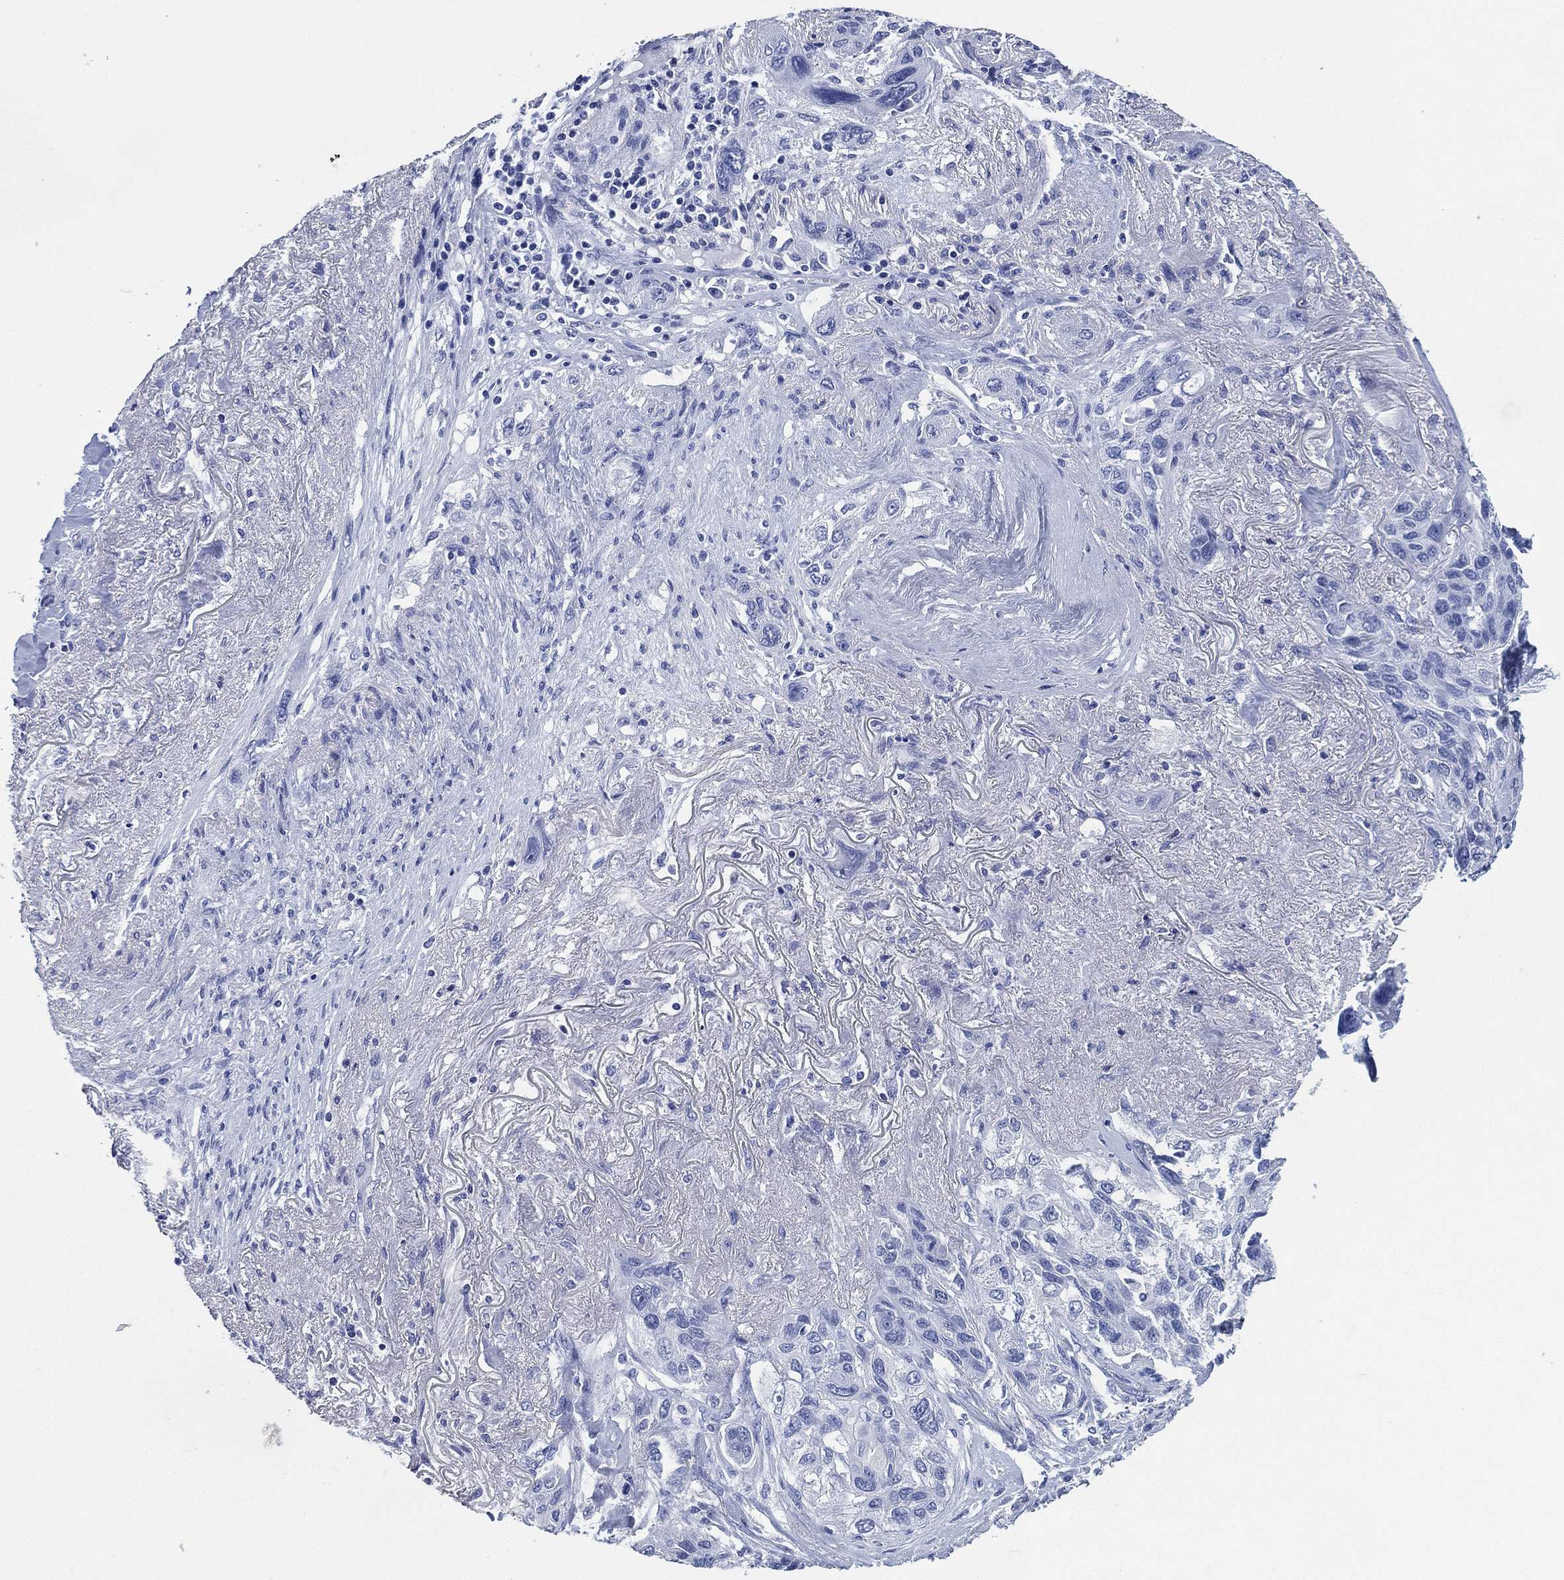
{"staining": {"intensity": "negative", "quantity": "none", "location": "none"}, "tissue": "lung cancer", "cell_type": "Tumor cells", "image_type": "cancer", "snomed": [{"axis": "morphology", "description": "Squamous cell carcinoma, NOS"}, {"axis": "topography", "description": "Lung"}], "caption": "A high-resolution micrograph shows immunohistochemistry staining of squamous cell carcinoma (lung), which exhibits no significant expression in tumor cells. (Immunohistochemistry (ihc), brightfield microscopy, high magnification).", "gene": "SIGLECL1", "patient": {"sex": "female", "age": 70}}